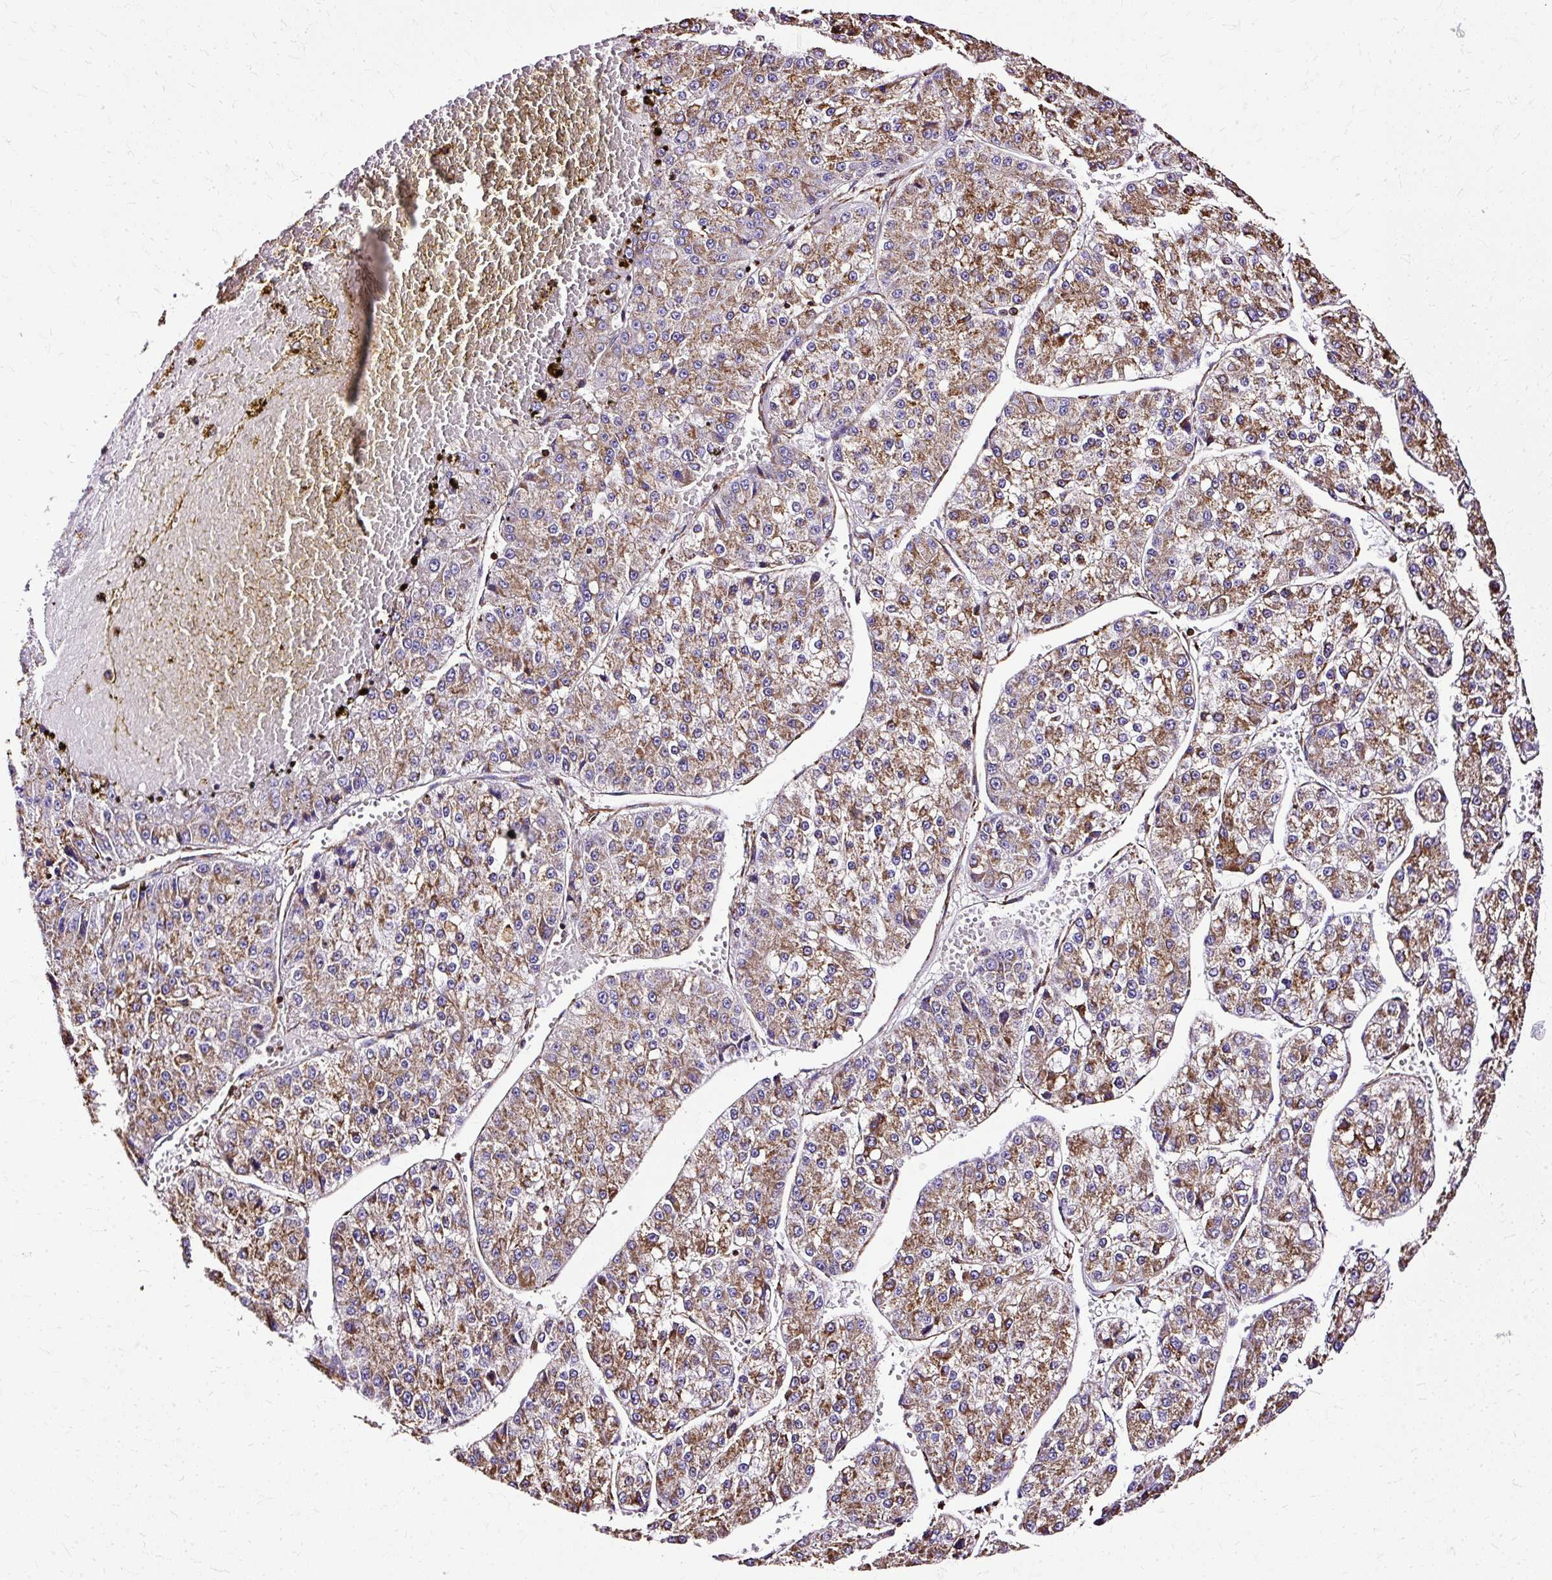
{"staining": {"intensity": "strong", "quantity": ">75%", "location": "cytoplasmic/membranous"}, "tissue": "liver cancer", "cell_type": "Tumor cells", "image_type": "cancer", "snomed": [{"axis": "morphology", "description": "Carcinoma, Hepatocellular, NOS"}, {"axis": "topography", "description": "Liver"}], "caption": "Strong cytoplasmic/membranous staining for a protein is seen in about >75% of tumor cells of liver cancer using immunohistochemistry (IHC).", "gene": "KLHL11", "patient": {"sex": "female", "age": 73}}